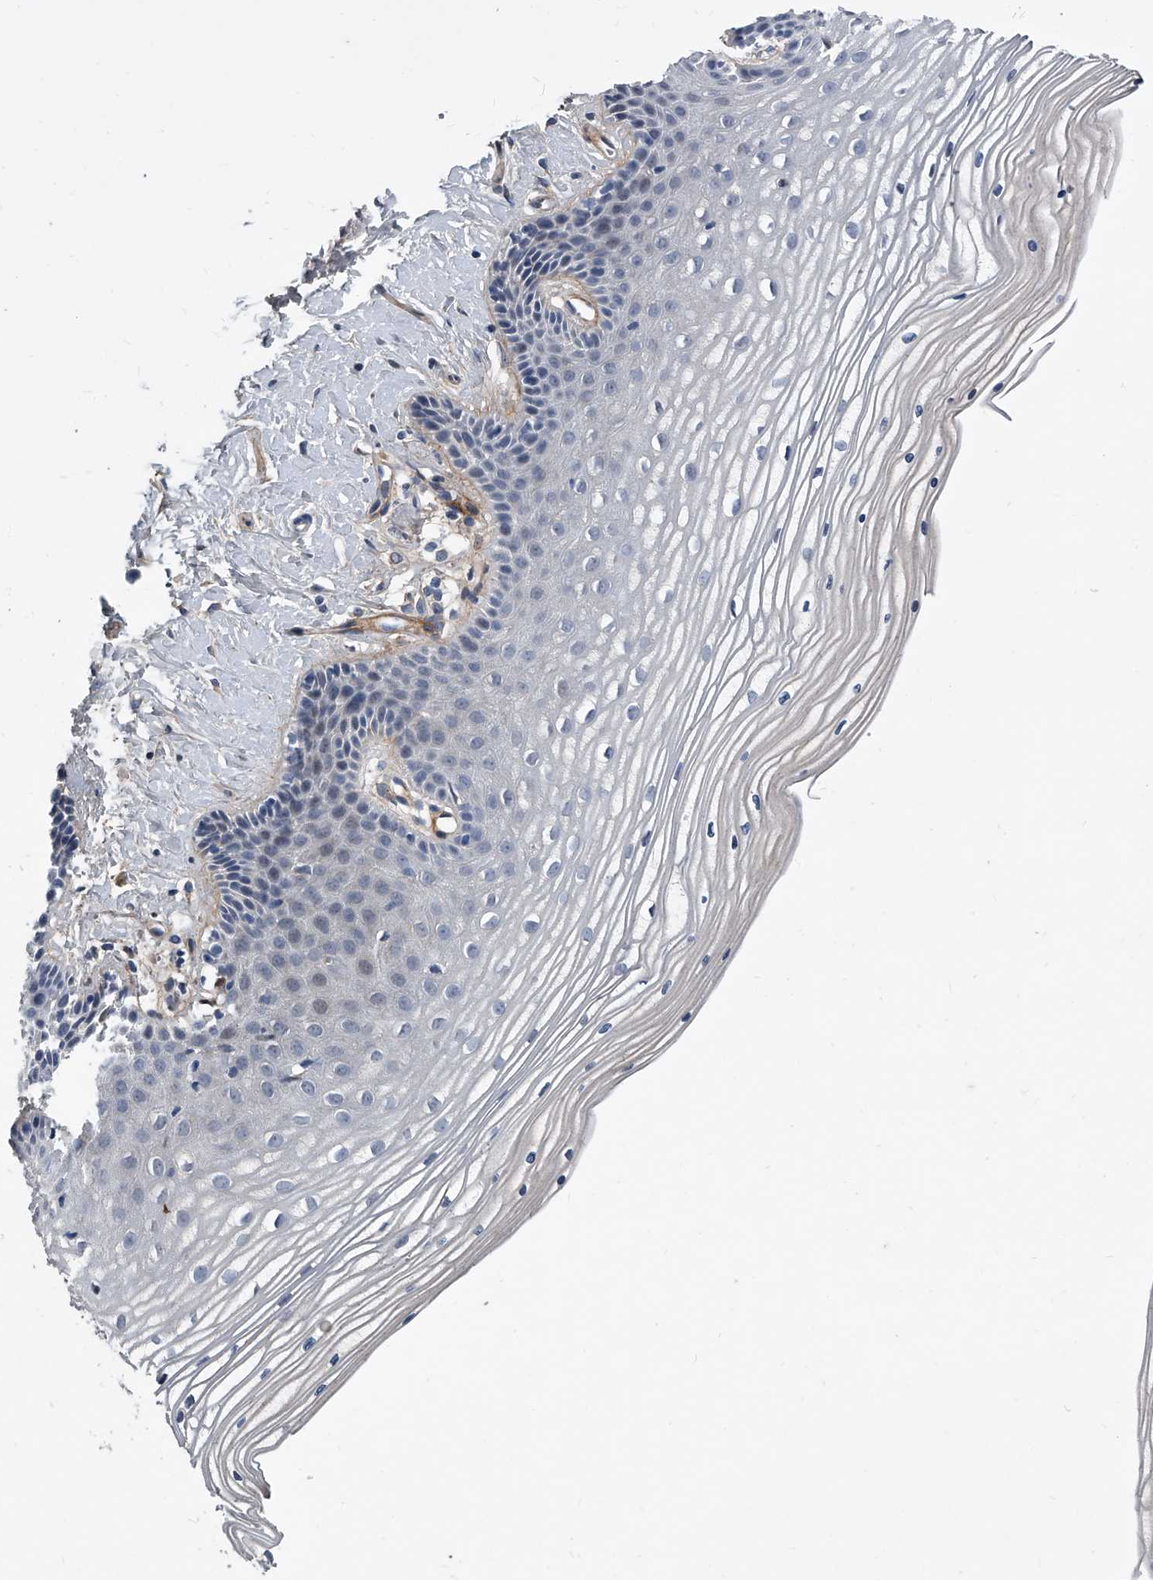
{"staining": {"intensity": "negative", "quantity": "none", "location": "none"}, "tissue": "vagina", "cell_type": "Squamous epithelial cells", "image_type": "normal", "snomed": [{"axis": "morphology", "description": "Normal tissue, NOS"}, {"axis": "topography", "description": "Vagina"}, {"axis": "topography", "description": "Cervix"}], "caption": "IHC of benign human vagina exhibits no expression in squamous epithelial cells.", "gene": "PHACTR1", "patient": {"sex": "female", "age": 40}}